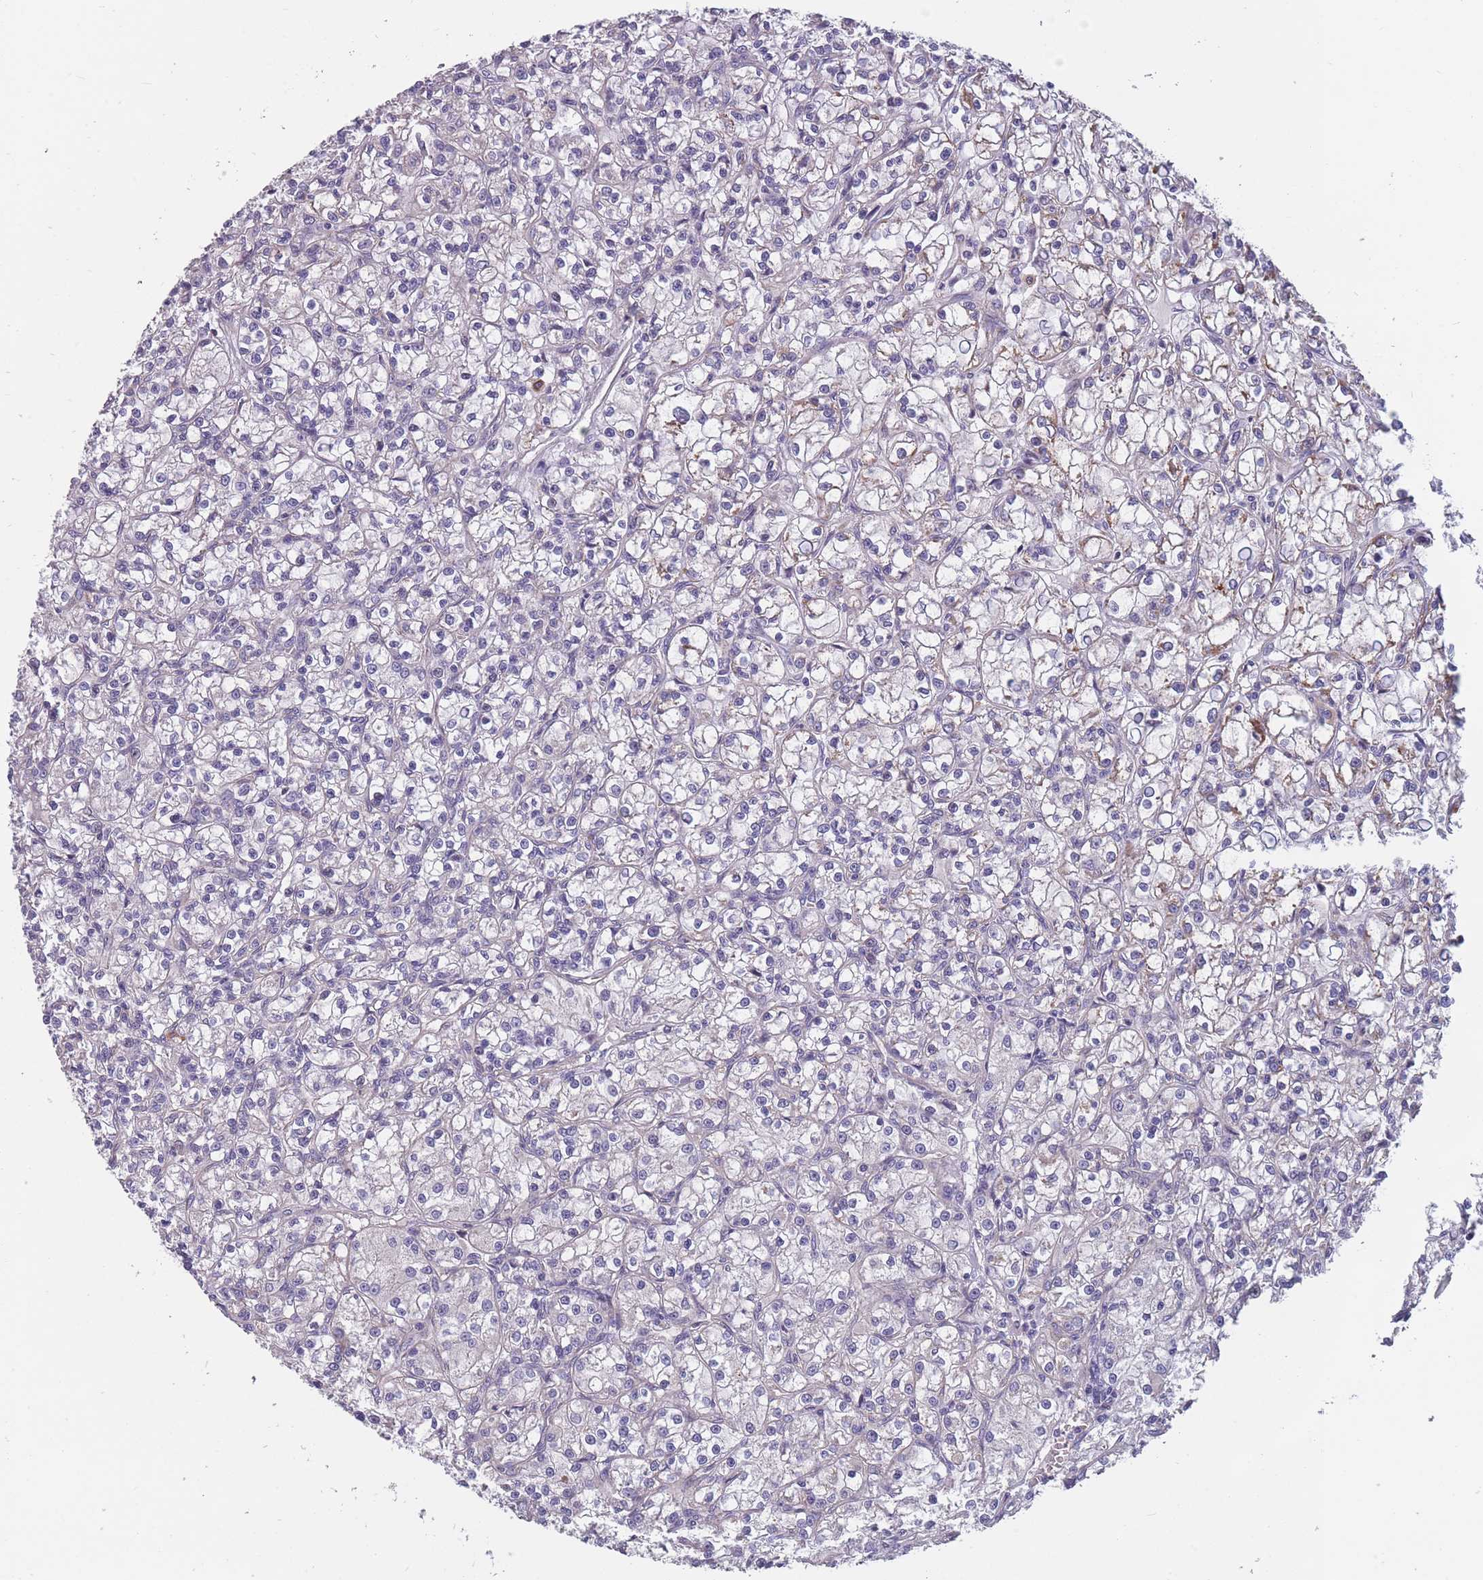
{"staining": {"intensity": "negative", "quantity": "none", "location": "none"}, "tissue": "renal cancer", "cell_type": "Tumor cells", "image_type": "cancer", "snomed": [{"axis": "morphology", "description": "Adenocarcinoma, NOS"}, {"axis": "topography", "description": "Kidney"}], "caption": "There is no significant expression in tumor cells of renal cancer. (DAB immunohistochemistry with hematoxylin counter stain).", "gene": "FAM83F", "patient": {"sex": "female", "age": 59}}